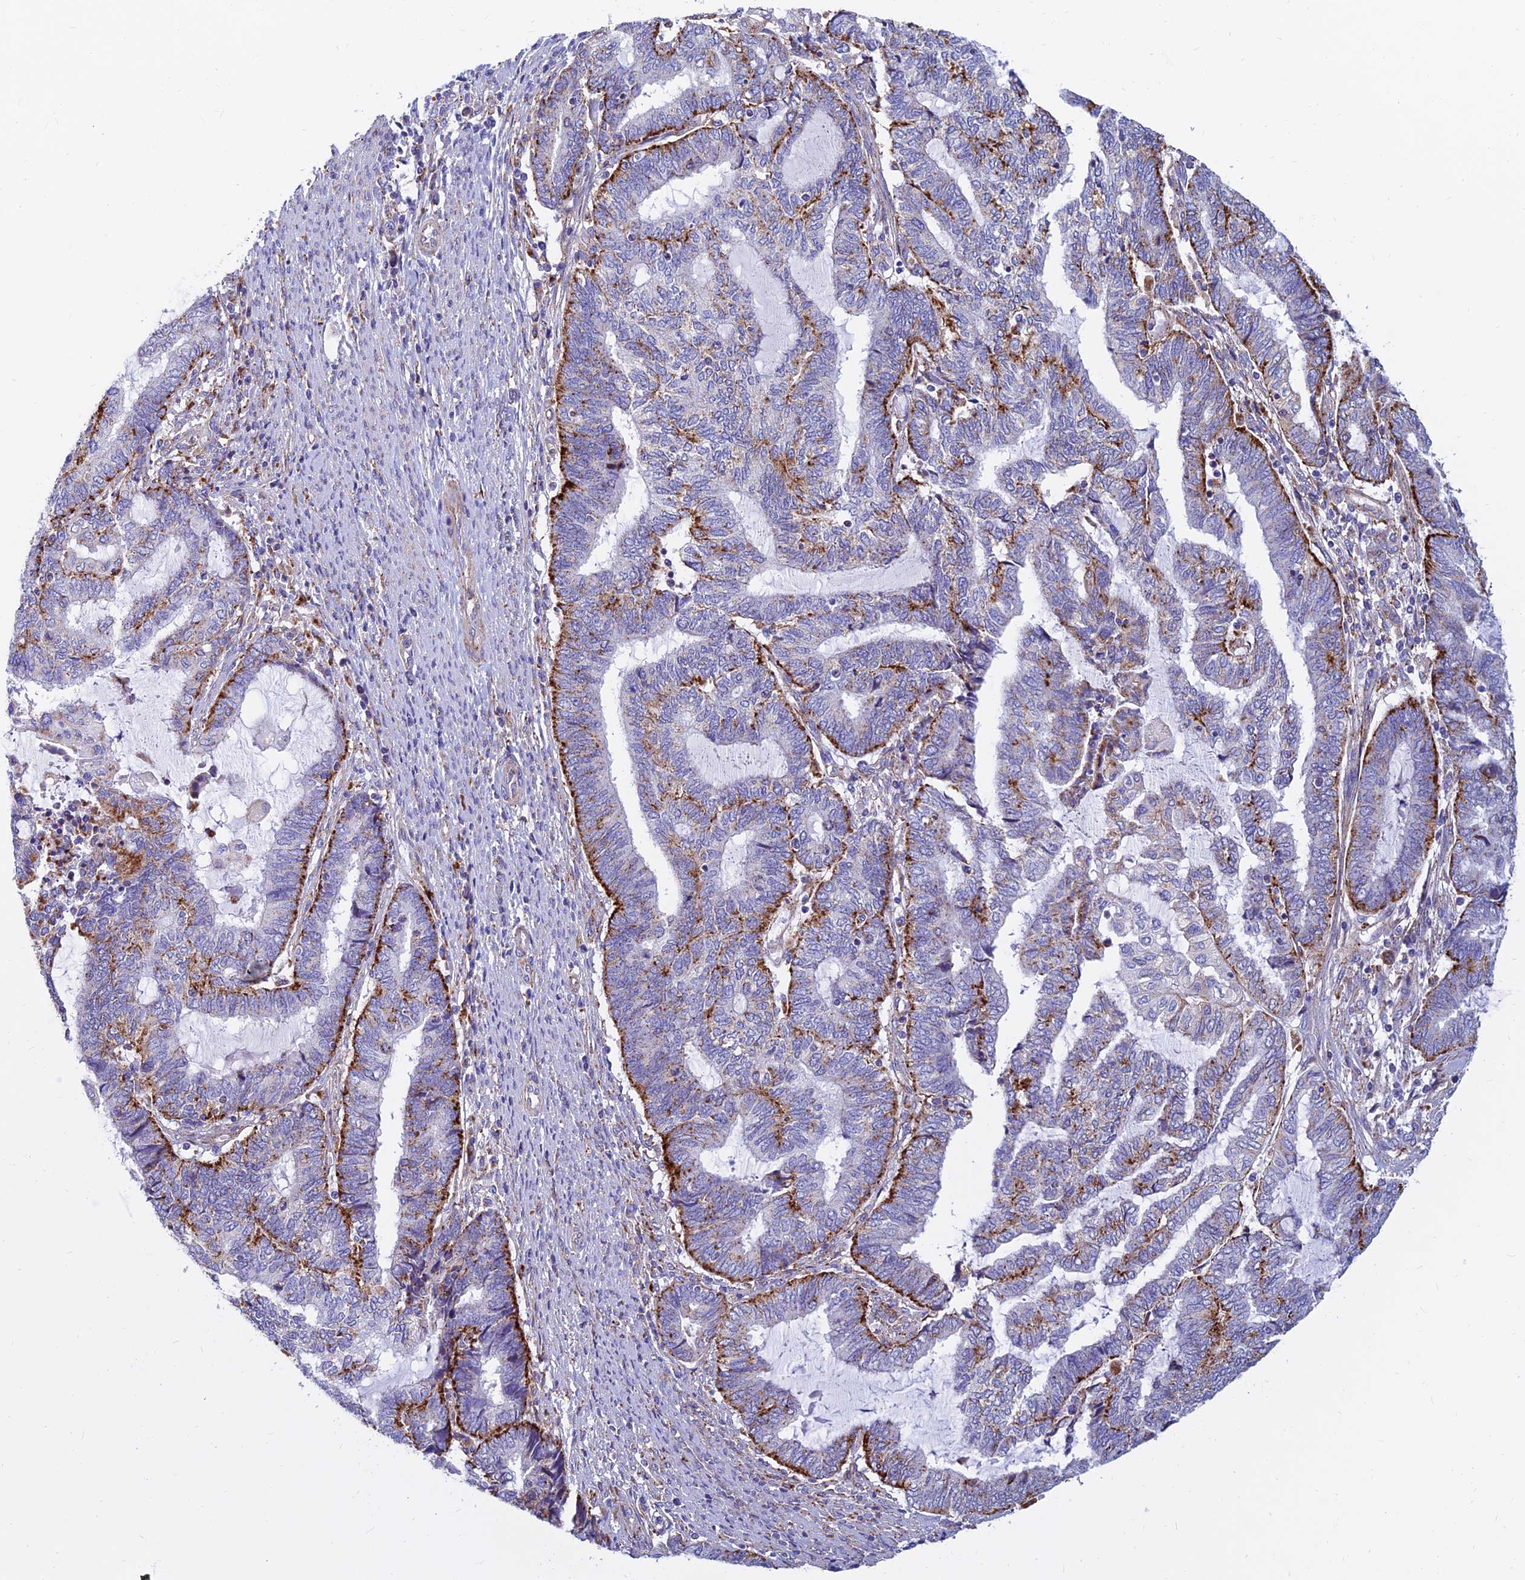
{"staining": {"intensity": "strong", "quantity": "25%-75%", "location": "cytoplasmic/membranous"}, "tissue": "endometrial cancer", "cell_type": "Tumor cells", "image_type": "cancer", "snomed": [{"axis": "morphology", "description": "Adenocarcinoma, NOS"}, {"axis": "topography", "description": "Uterus"}, {"axis": "topography", "description": "Endometrium"}], "caption": "Immunohistochemical staining of human endometrial cancer displays high levels of strong cytoplasmic/membranous expression in about 25%-75% of tumor cells.", "gene": "SPNS1", "patient": {"sex": "female", "age": 70}}